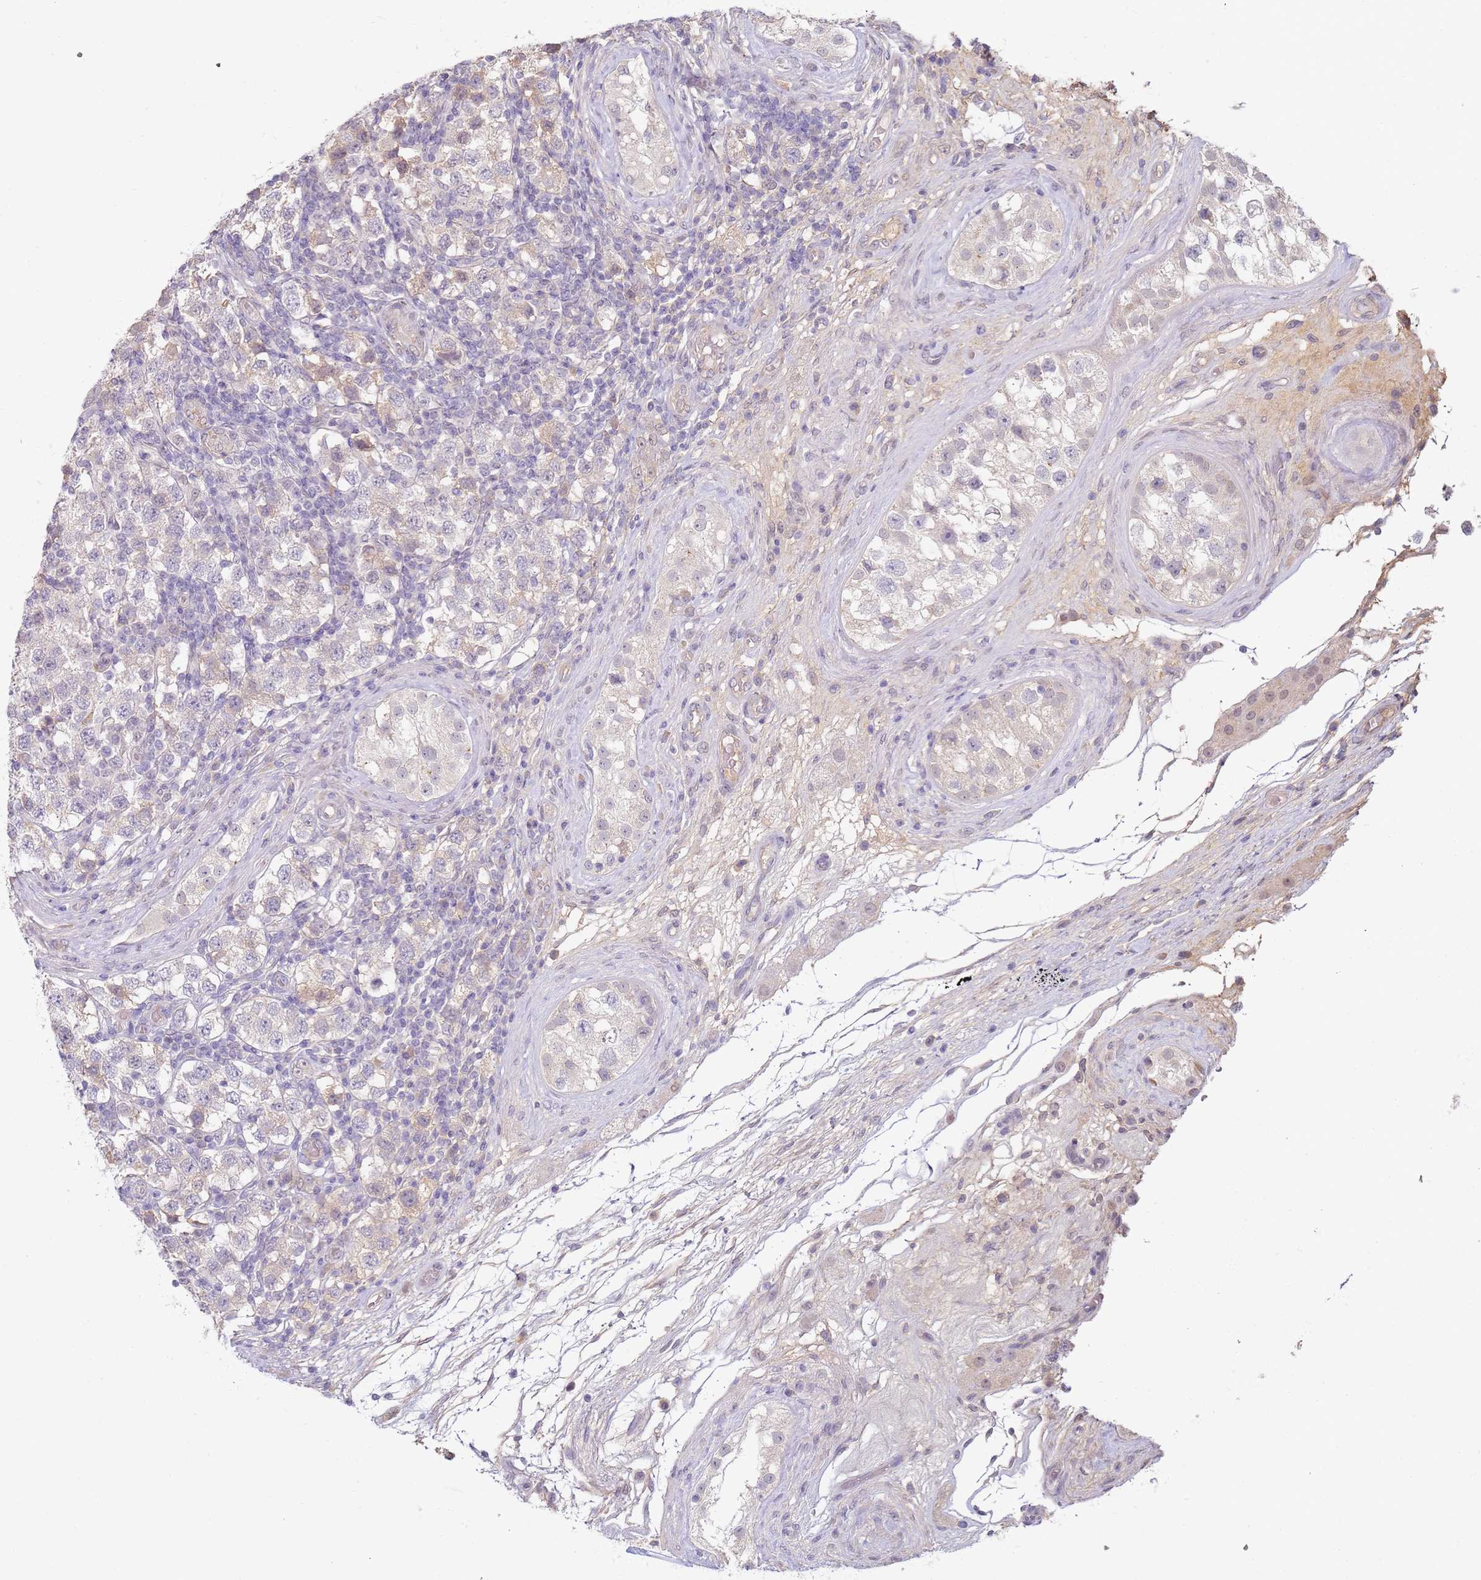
{"staining": {"intensity": "negative", "quantity": "none", "location": "none"}, "tissue": "testis cancer", "cell_type": "Tumor cells", "image_type": "cancer", "snomed": [{"axis": "morphology", "description": "Seminoma, NOS"}, {"axis": "topography", "description": "Testis"}], "caption": "The image exhibits no staining of tumor cells in testis seminoma.", "gene": "WDR93", "patient": {"sex": "male", "age": 34}}